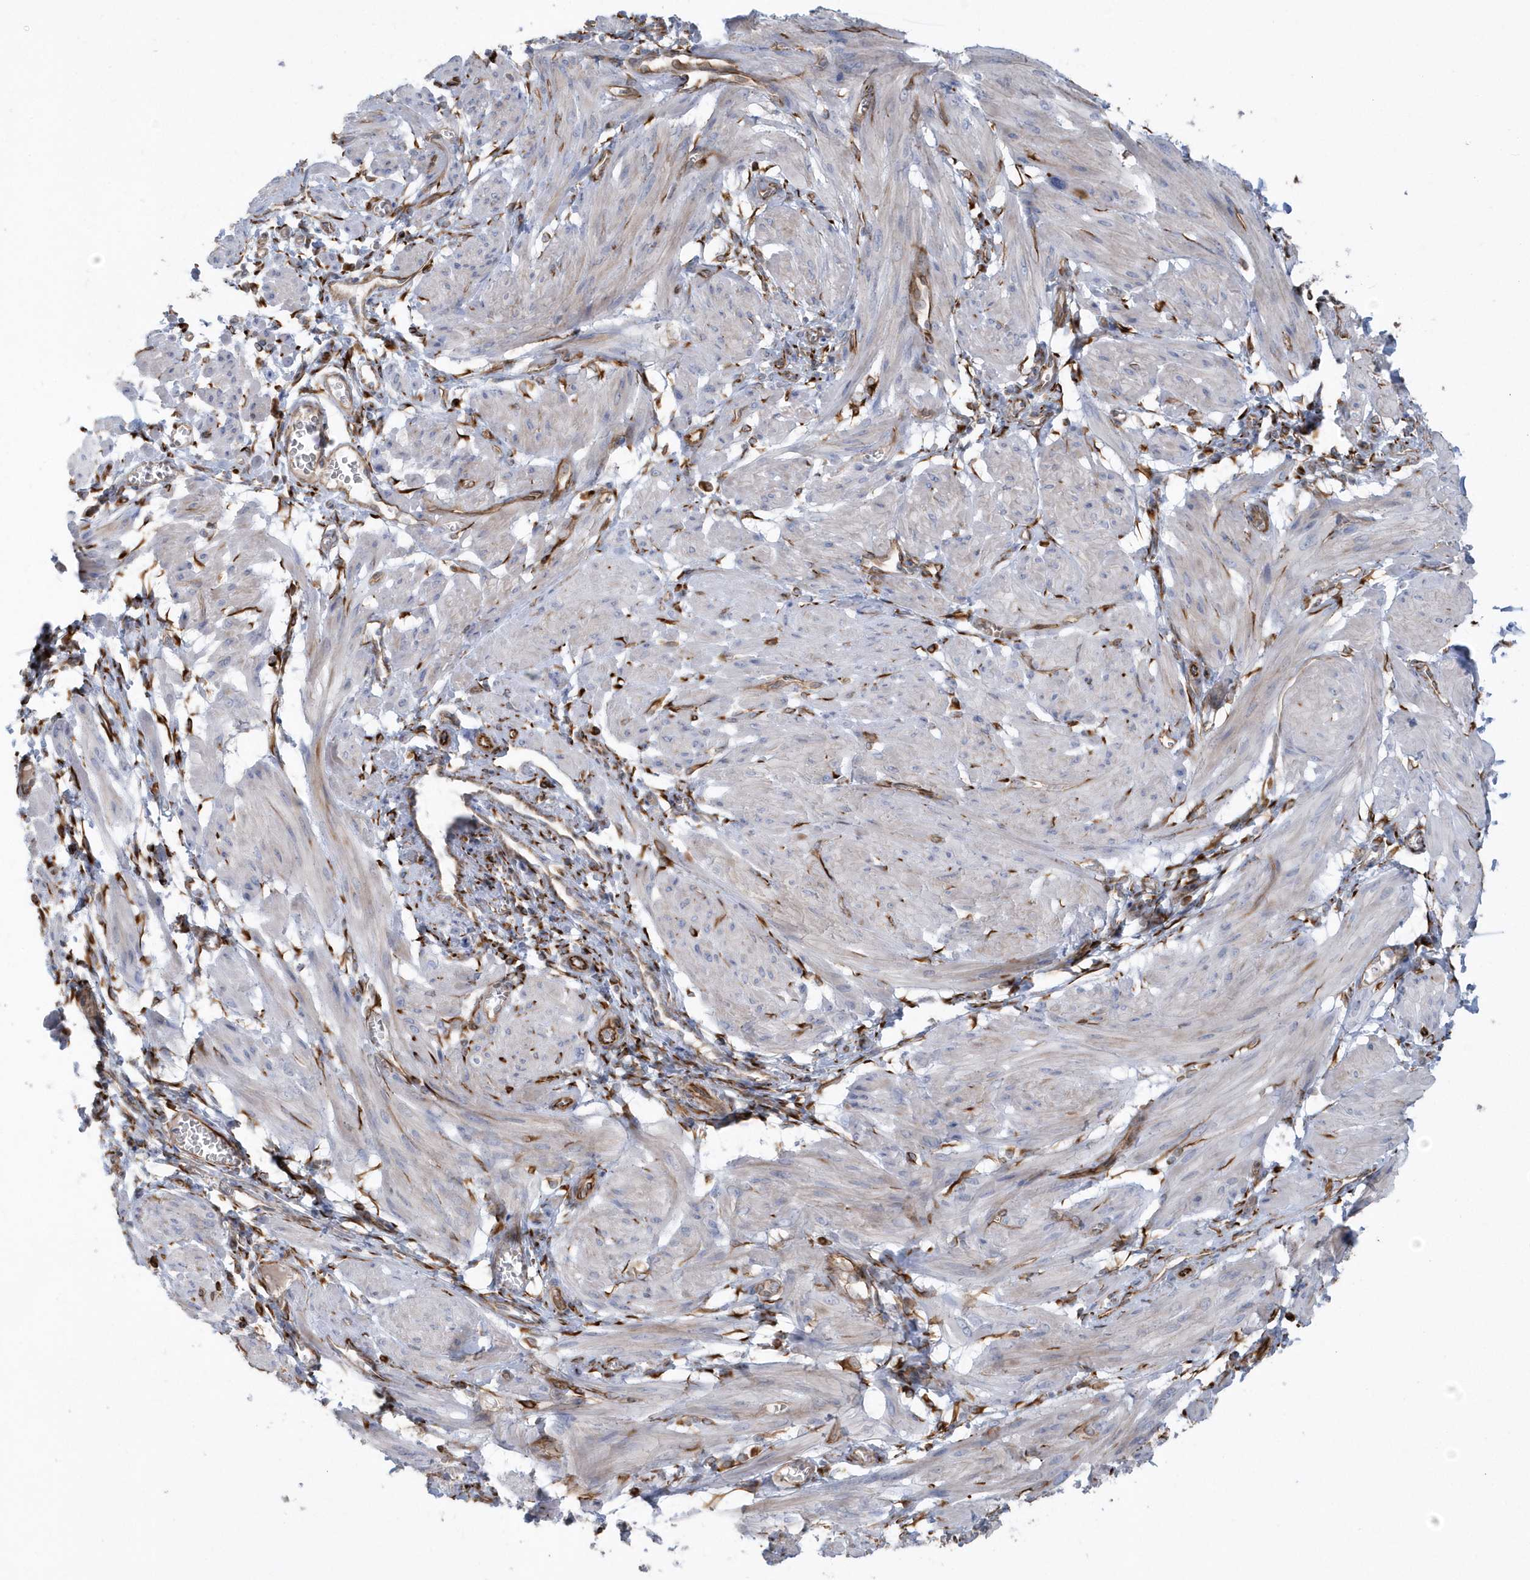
{"staining": {"intensity": "negative", "quantity": "none", "location": "none"}, "tissue": "smooth muscle", "cell_type": "Smooth muscle cells", "image_type": "normal", "snomed": [{"axis": "morphology", "description": "Normal tissue, NOS"}, {"axis": "topography", "description": "Smooth muscle"}], "caption": "This is a image of immunohistochemistry (IHC) staining of unremarkable smooth muscle, which shows no positivity in smooth muscle cells.", "gene": "RAB17", "patient": {"sex": "female", "age": 39}}